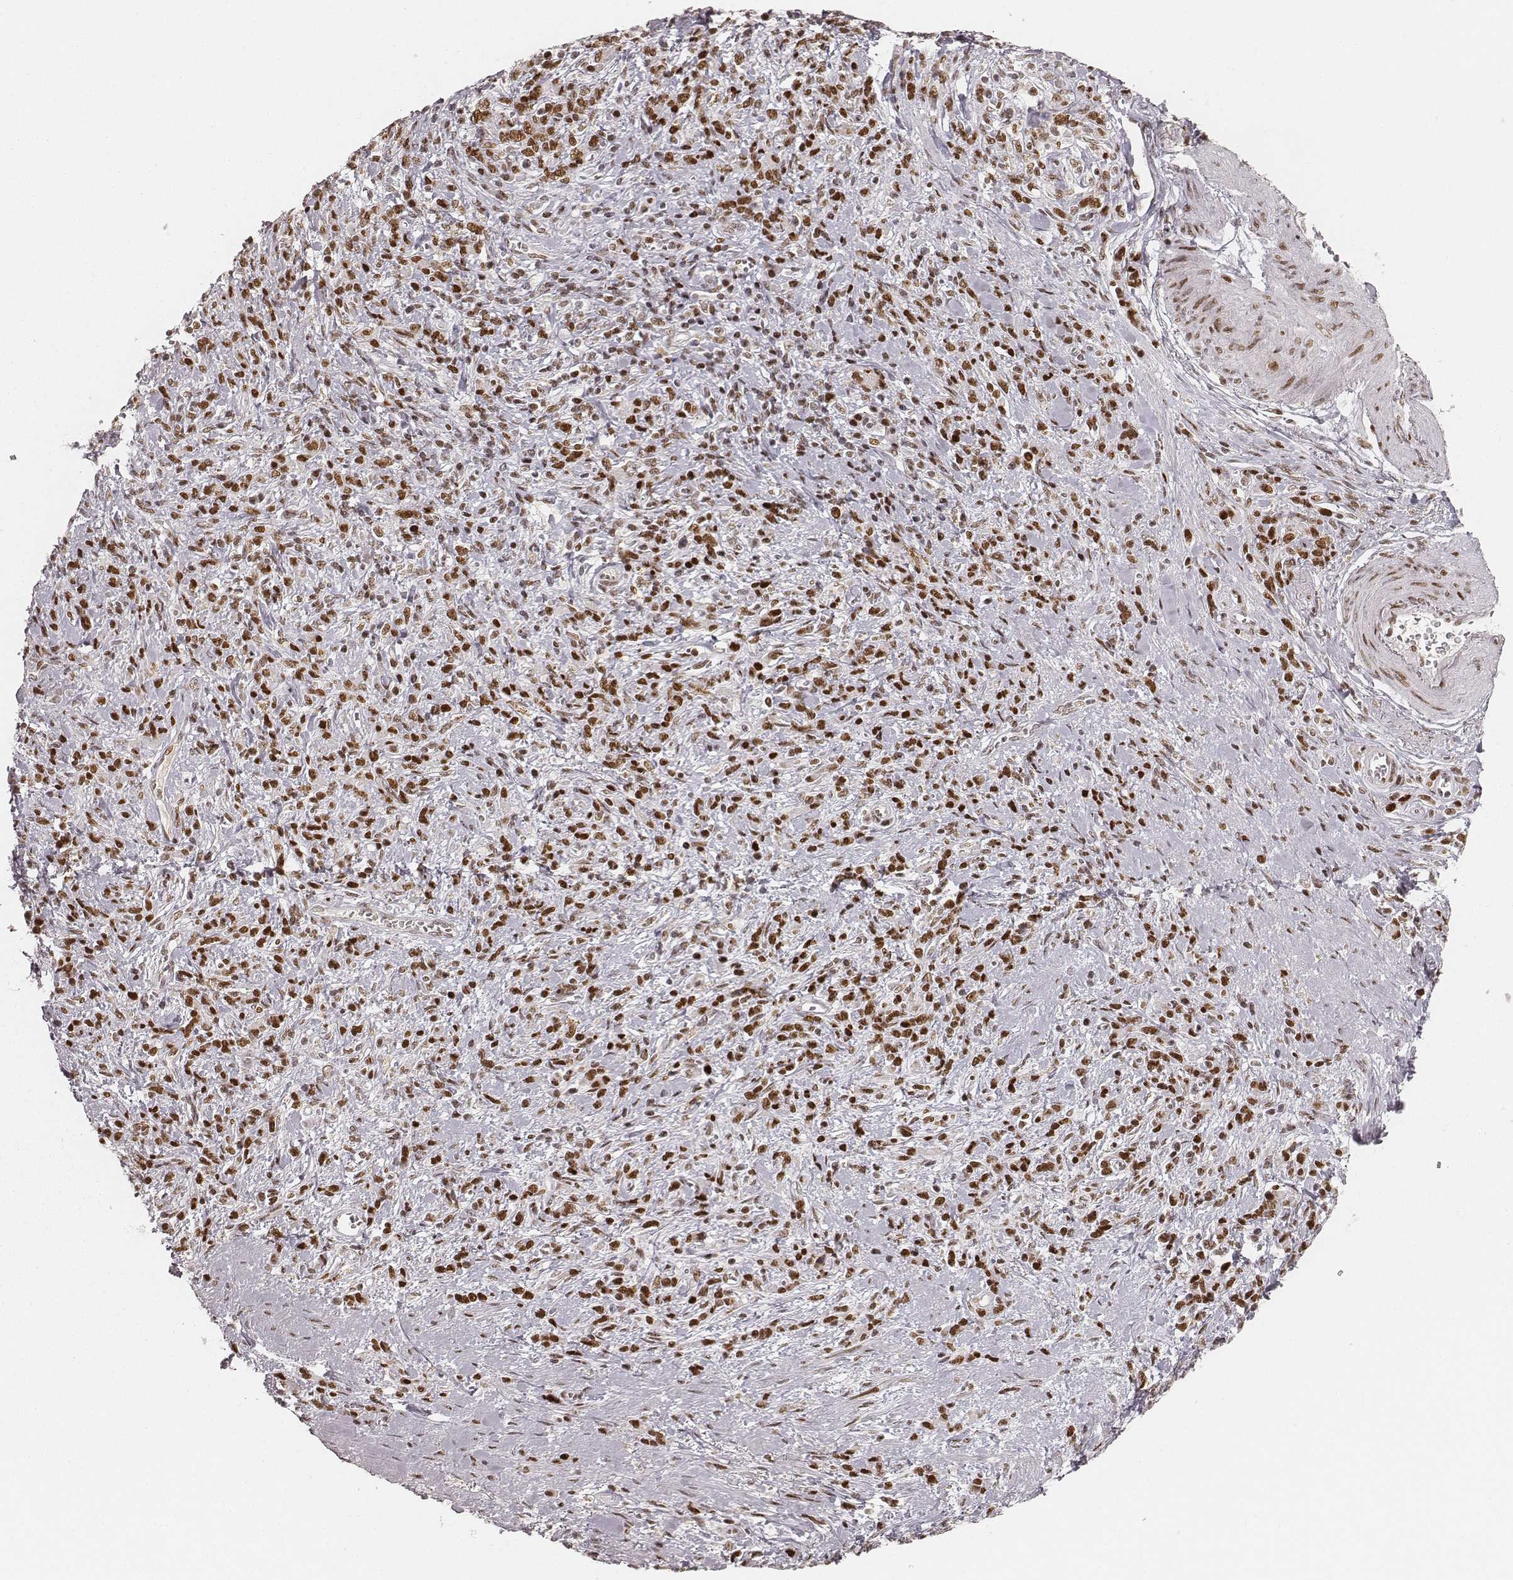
{"staining": {"intensity": "strong", "quantity": ">75%", "location": "nuclear"}, "tissue": "stomach cancer", "cell_type": "Tumor cells", "image_type": "cancer", "snomed": [{"axis": "morphology", "description": "Adenocarcinoma, NOS"}, {"axis": "topography", "description": "Stomach"}], "caption": "This is a histology image of IHC staining of stomach cancer (adenocarcinoma), which shows strong staining in the nuclear of tumor cells.", "gene": "HNRNPC", "patient": {"sex": "female", "age": 57}}